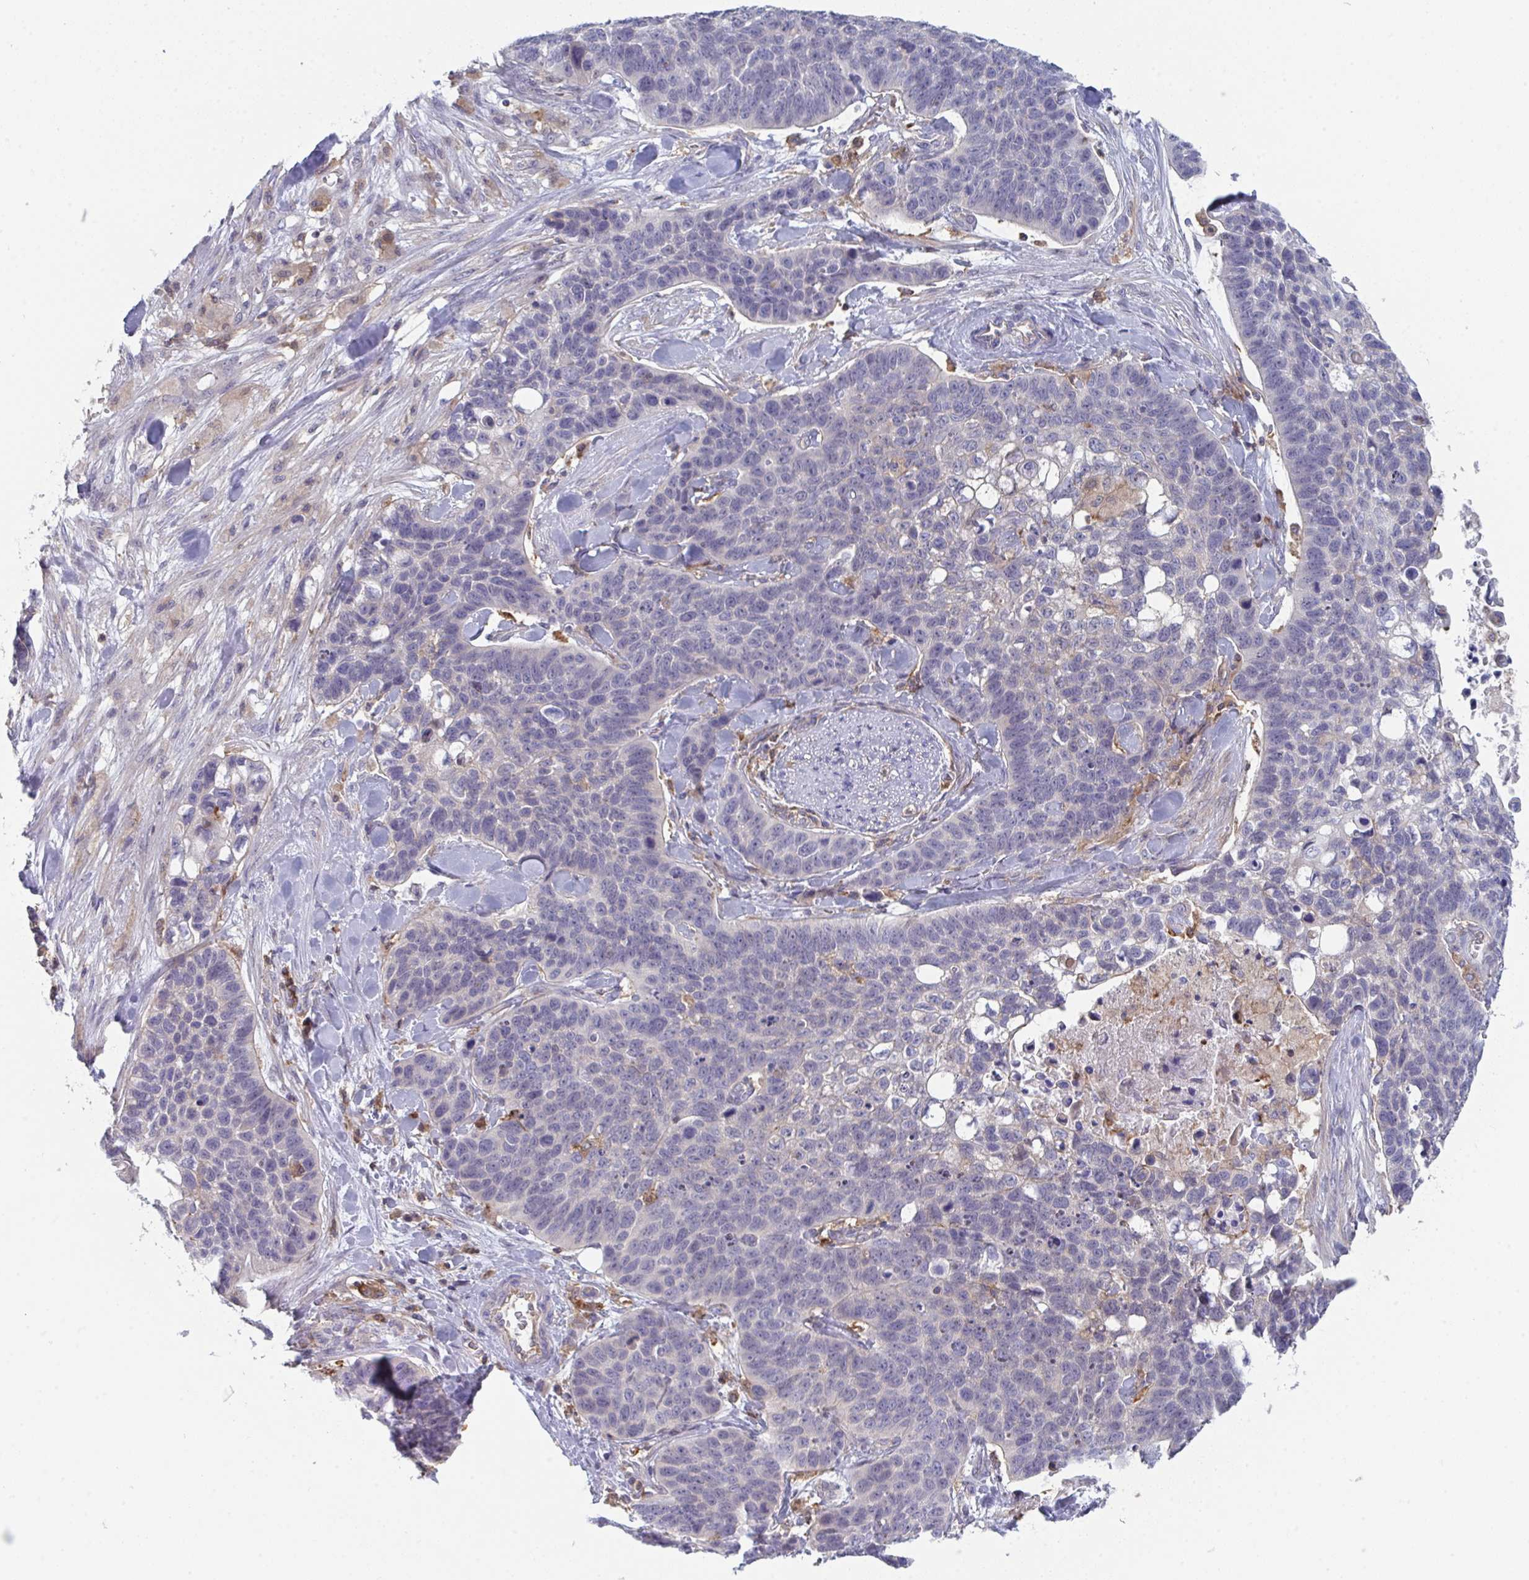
{"staining": {"intensity": "negative", "quantity": "none", "location": "none"}, "tissue": "lung cancer", "cell_type": "Tumor cells", "image_type": "cancer", "snomed": [{"axis": "morphology", "description": "Squamous cell carcinoma, NOS"}, {"axis": "topography", "description": "Lung"}], "caption": "The image reveals no staining of tumor cells in squamous cell carcinoma (lung).", "gene": "DISP2", "patient": {"sex": "male", "age": 62}}